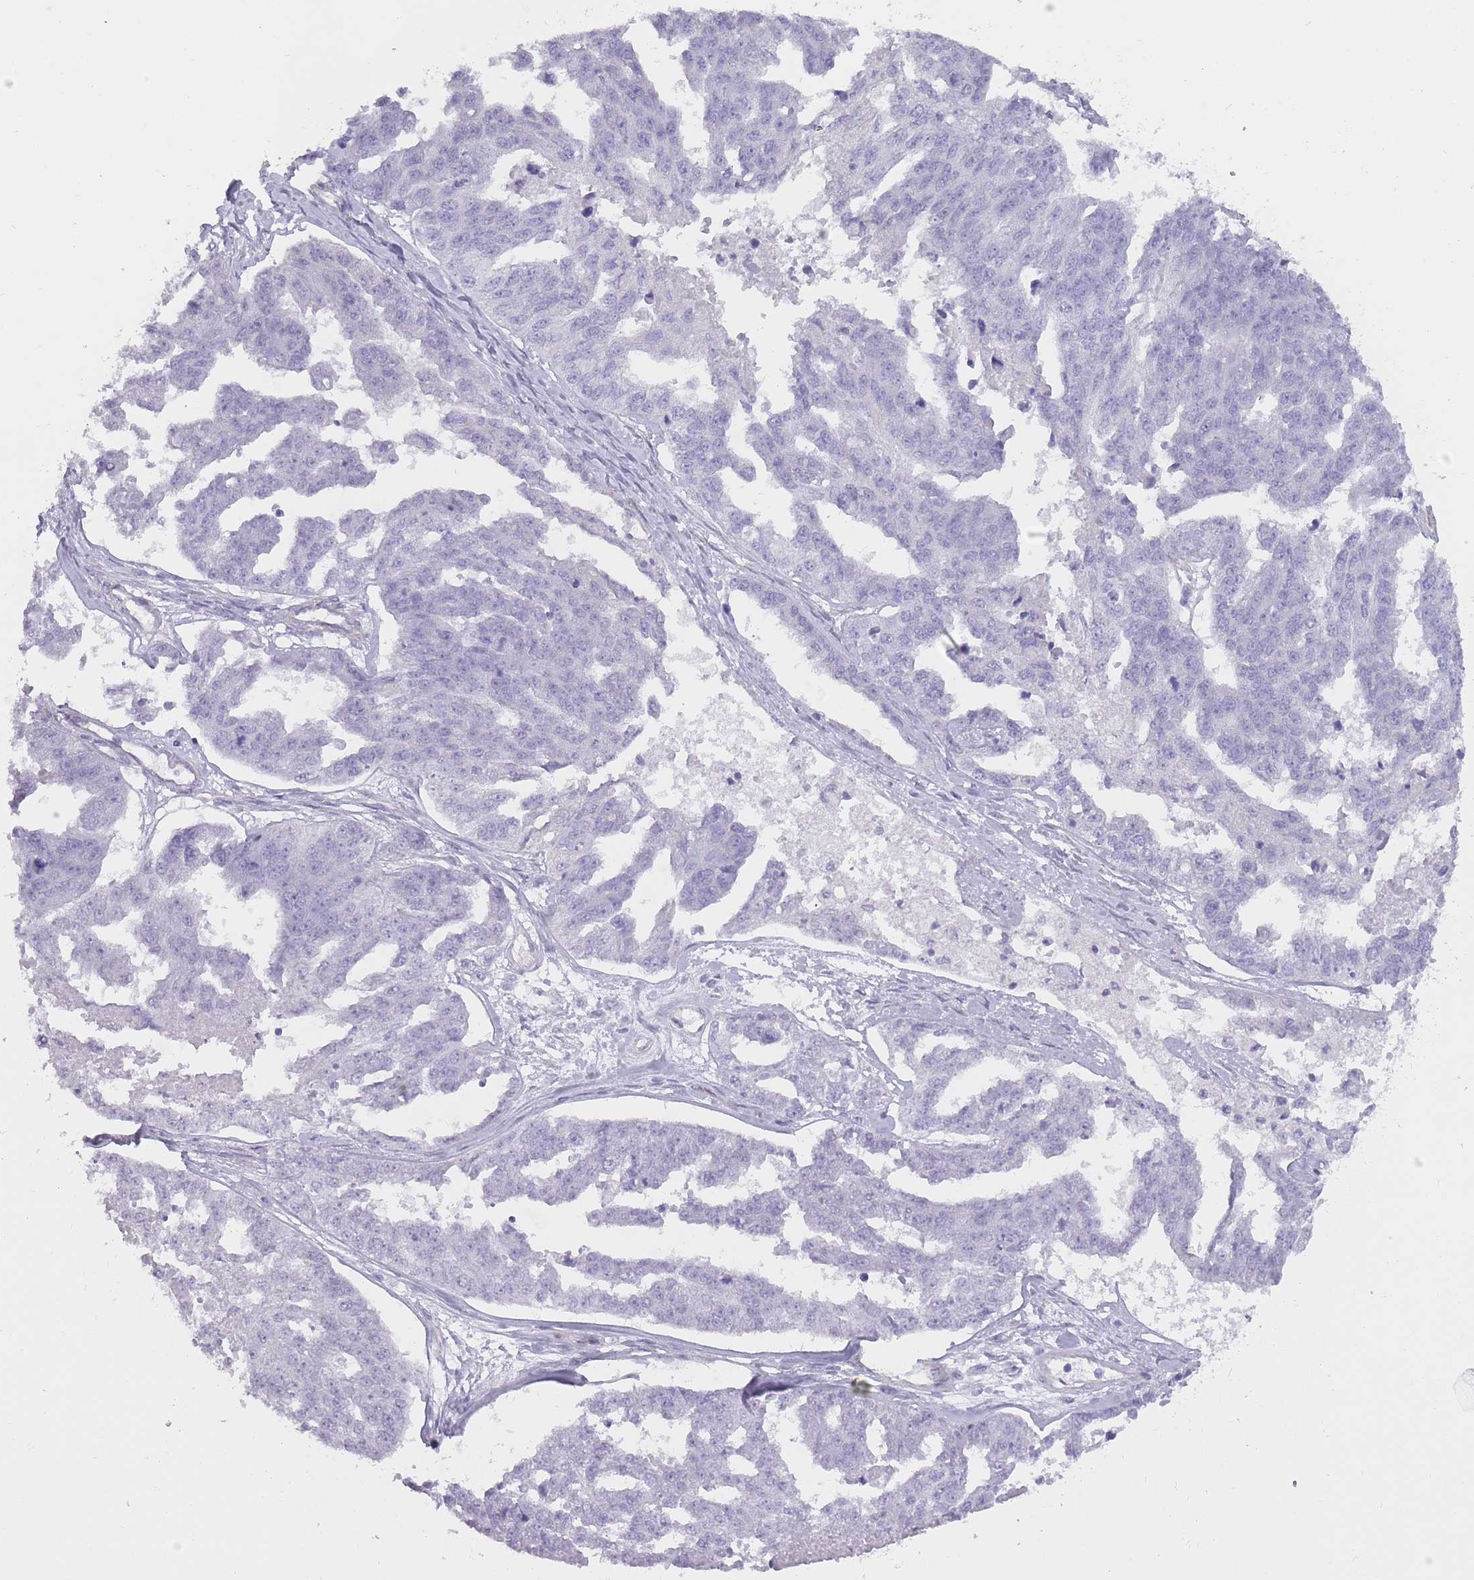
{"staining": {"intensity": "negative", "quantity": "none", "location": "none"}, "tissue": "ovarian cancer", "cell_type": "Tumor cells", "image_type": "cancer", "snomed": [{"axis": "morphology", "description": "Cystadenocarcinoma, serous, NOS"}, {"axis": "topography", "description": "Ovary"}], "caption": "A high-resolution image shows immunohistochemistry staining of serous cystadenocarcinoma (ovarian), which shows no significant positivity in tumor cells. (DAB immunohistochemistry, high magnification).", "gene": "PGRMC2", "patient": {"sex": "female", "age": 58}}